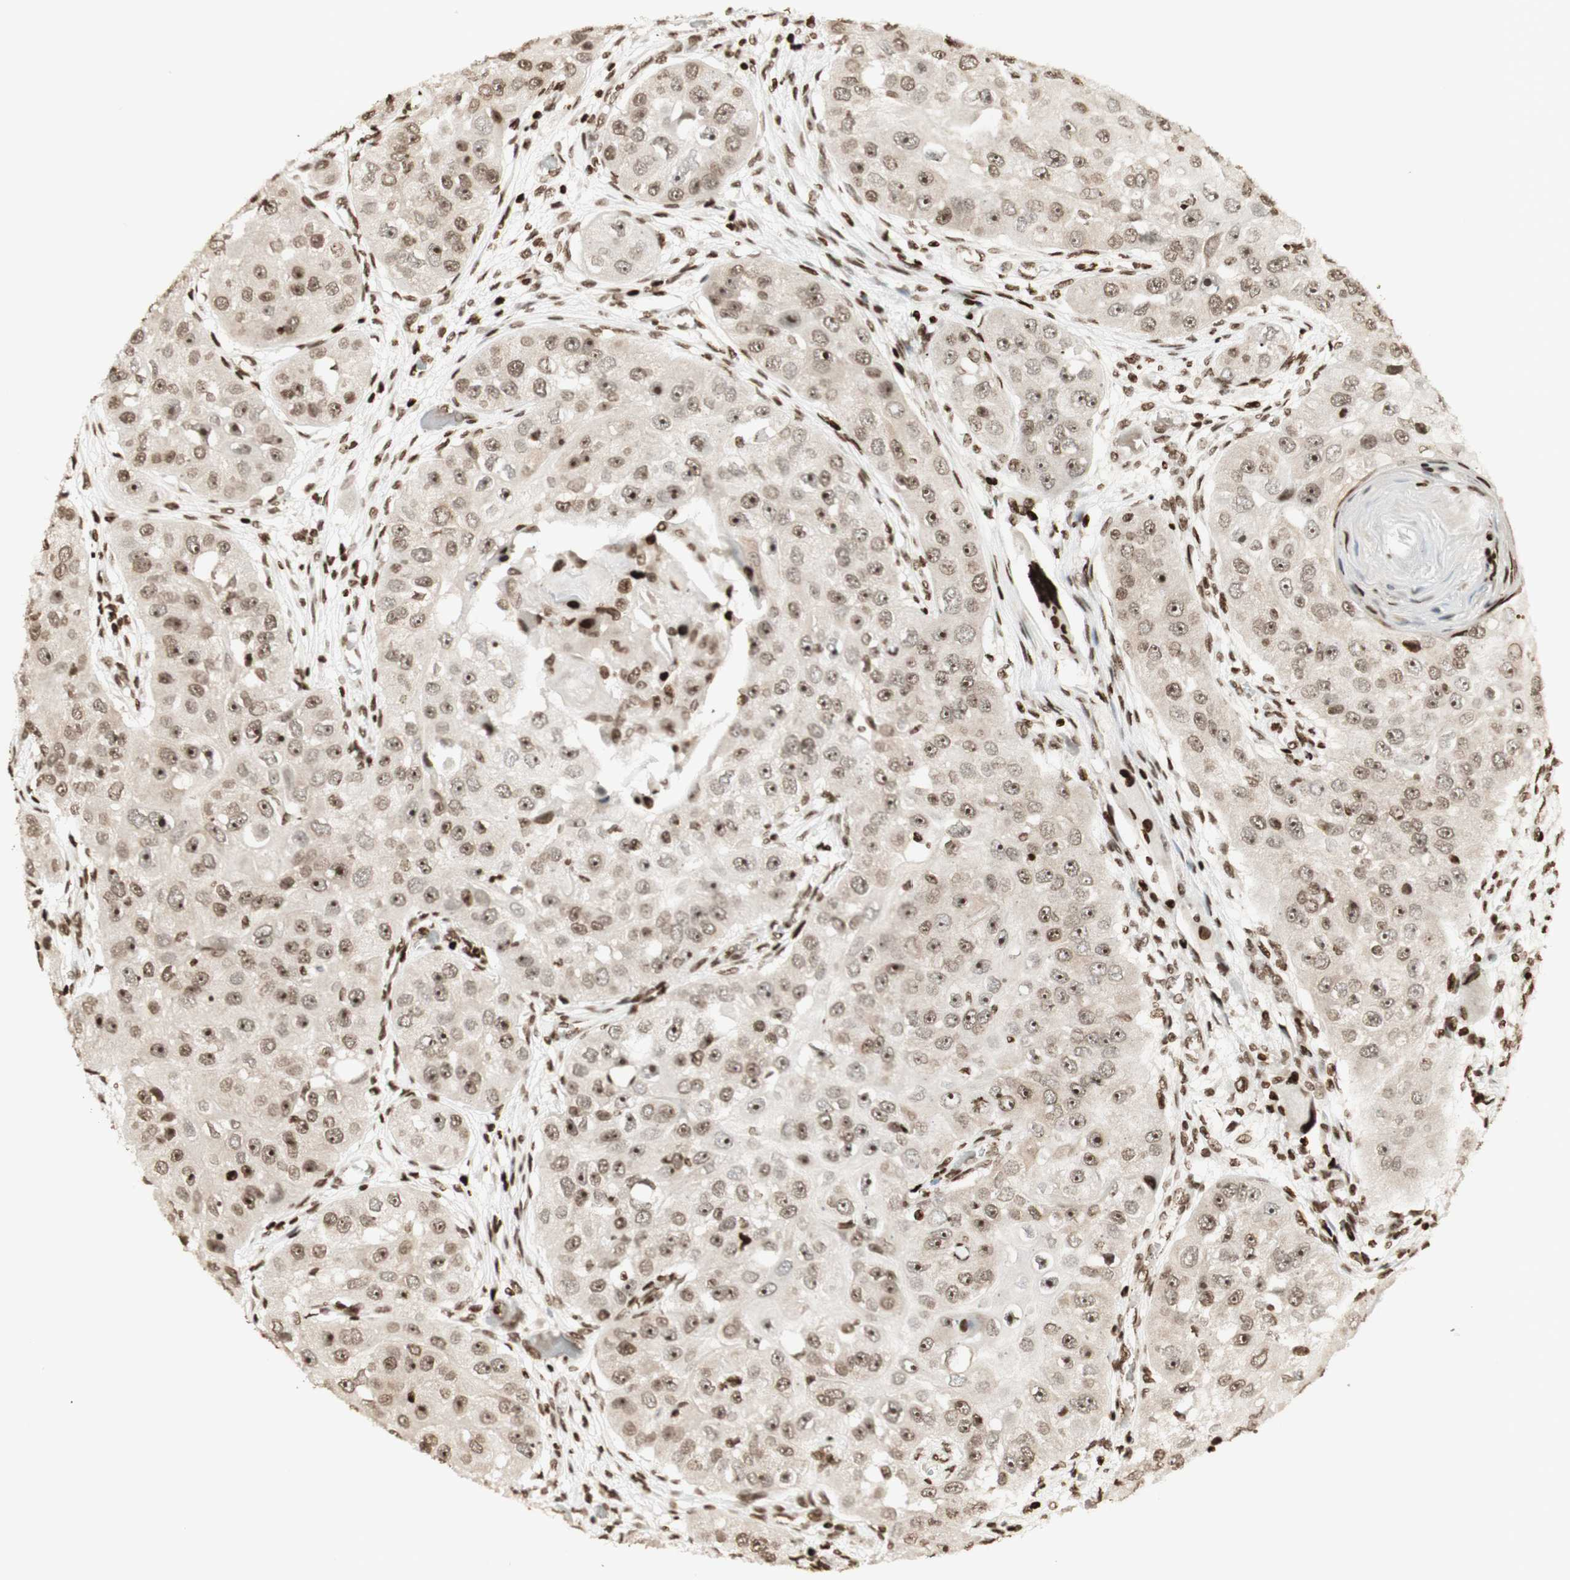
{"staining": {"intensity": "moderate", "quantity": "25%-75%", "location": "nuclear"}, "tissue": "head and neck cancer", "cell_type": "Tumor cells", "image_type": "cancer", "snomed": [{"axis": "morphology", "description": "Normal tissue, NOS"}, {"axis": "morphology", "description": "Squamous cell carcinoma, NOS"}, {"axis": "topography", "description": "Skeletal muscle"}, {"axis": "topography", "description": "Head-Neck"}], "caption": "Immunohistochemistry (IHC) image of neoplastic tissue: human head and neck cancer (squamous cell carcinoma) stained using IHC exhibits medium levels of moderate protein expression localized specifically in the nuclear of tumor cells, appearing as a nuclear brown color.", "gene": "NCAPD2", "patient": {"sex": "male", "age": 51}}